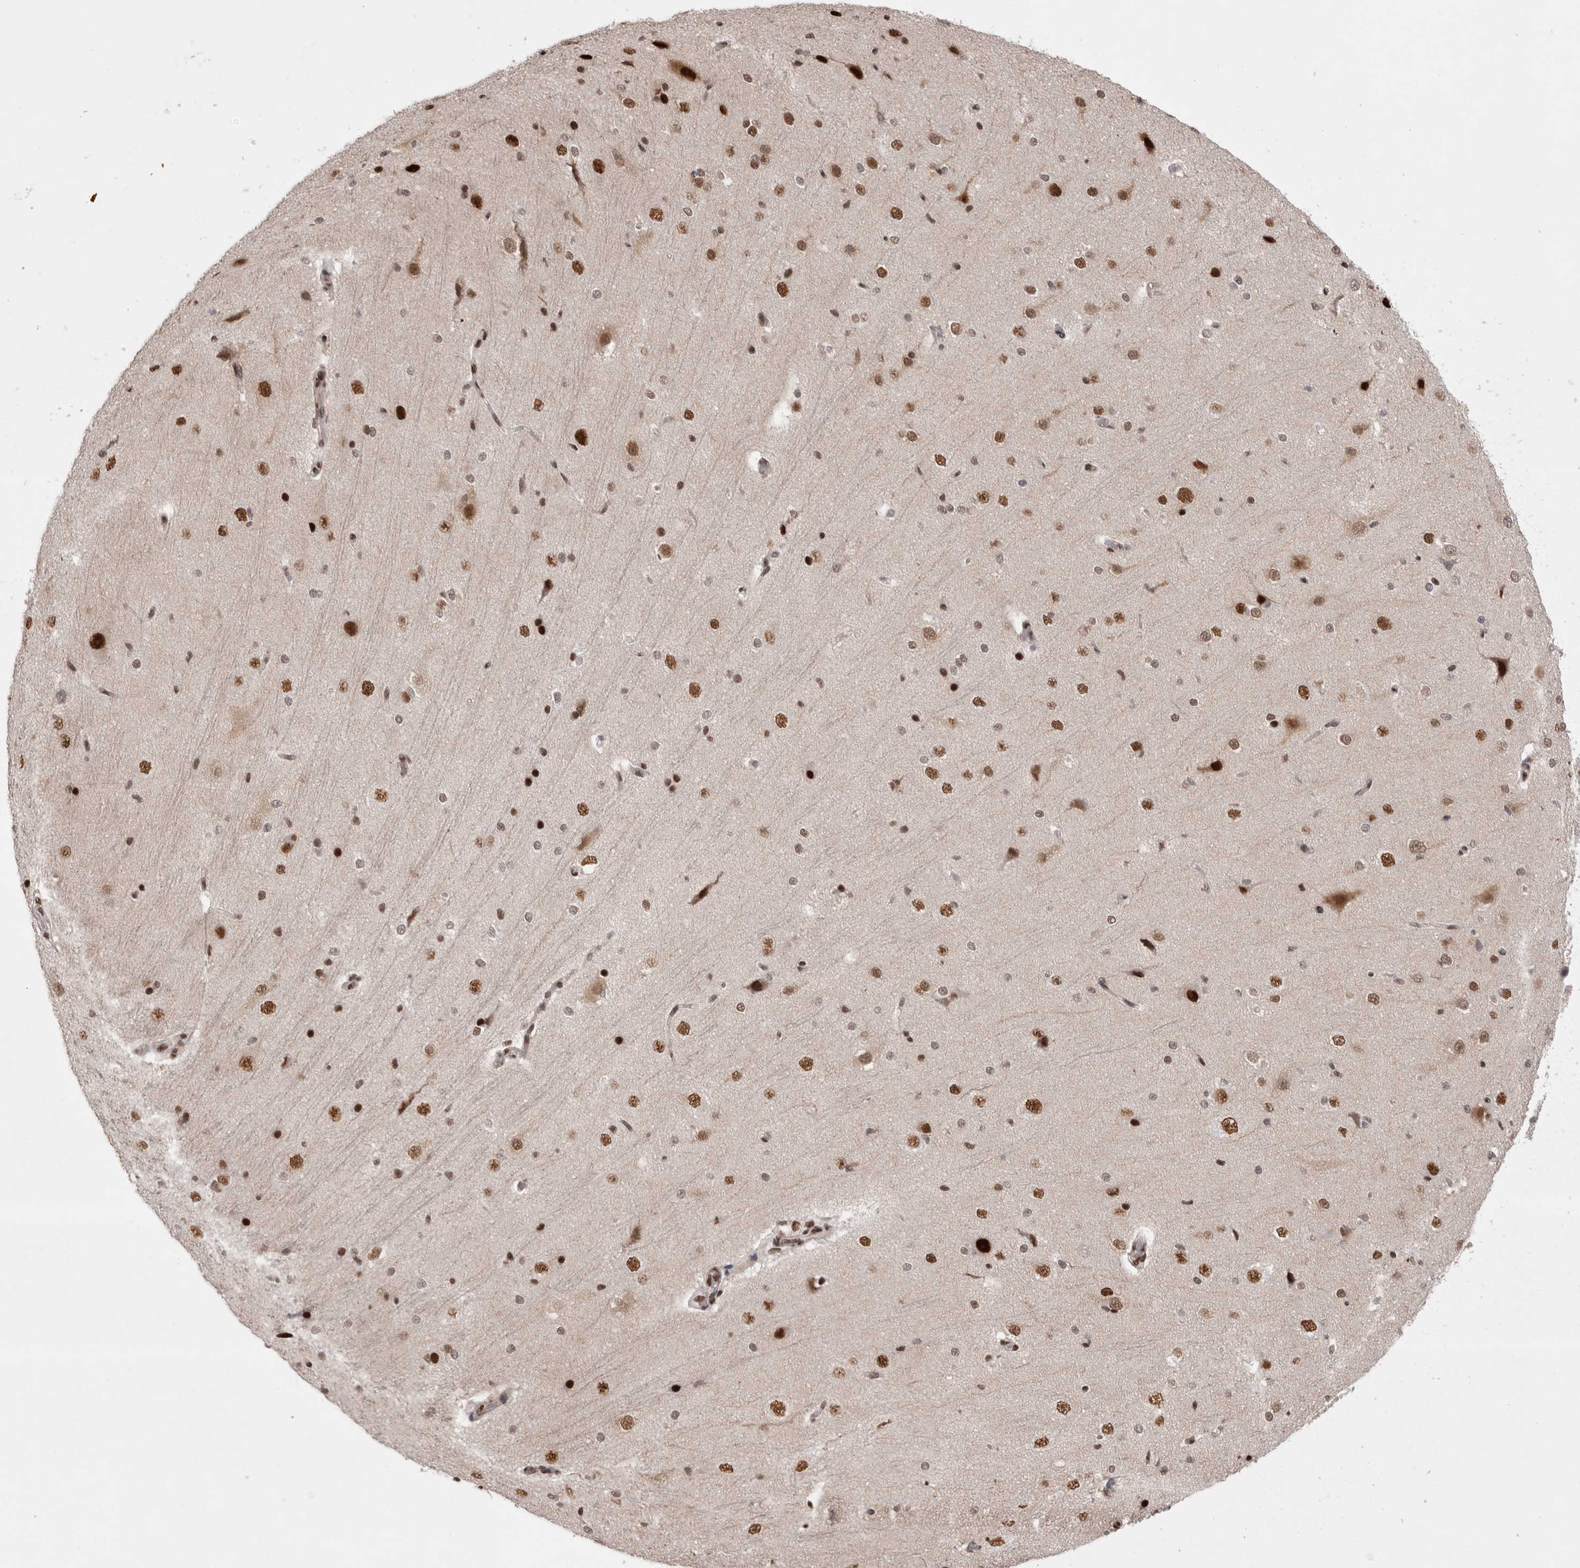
{"staining": {"intensity": "moderate", "quantity": ">75%", "location": "nuclear"}, "tissue": "cerebral cortex", "cell_type": "Endothelial cells", "image_type": "normal", "snomed": [{"axis": "morphology", "description": "Normal tissue, NOS"}, {"axis": "morphology", "description": "Developmental malformation"}, {"axis": "topography", "description": "Cerebral cortex"}], "caption": "Immunohistochemistry (IHC) (DAB) staining of unremarkable cerebral cortex shows moderate nuclear protein positivity in approximately >75% of endothelial cells. (IHC, brightfield microscopy, high magnification).", "gene": "EYA2", "patient": {"sex": "female", "age": 30}}